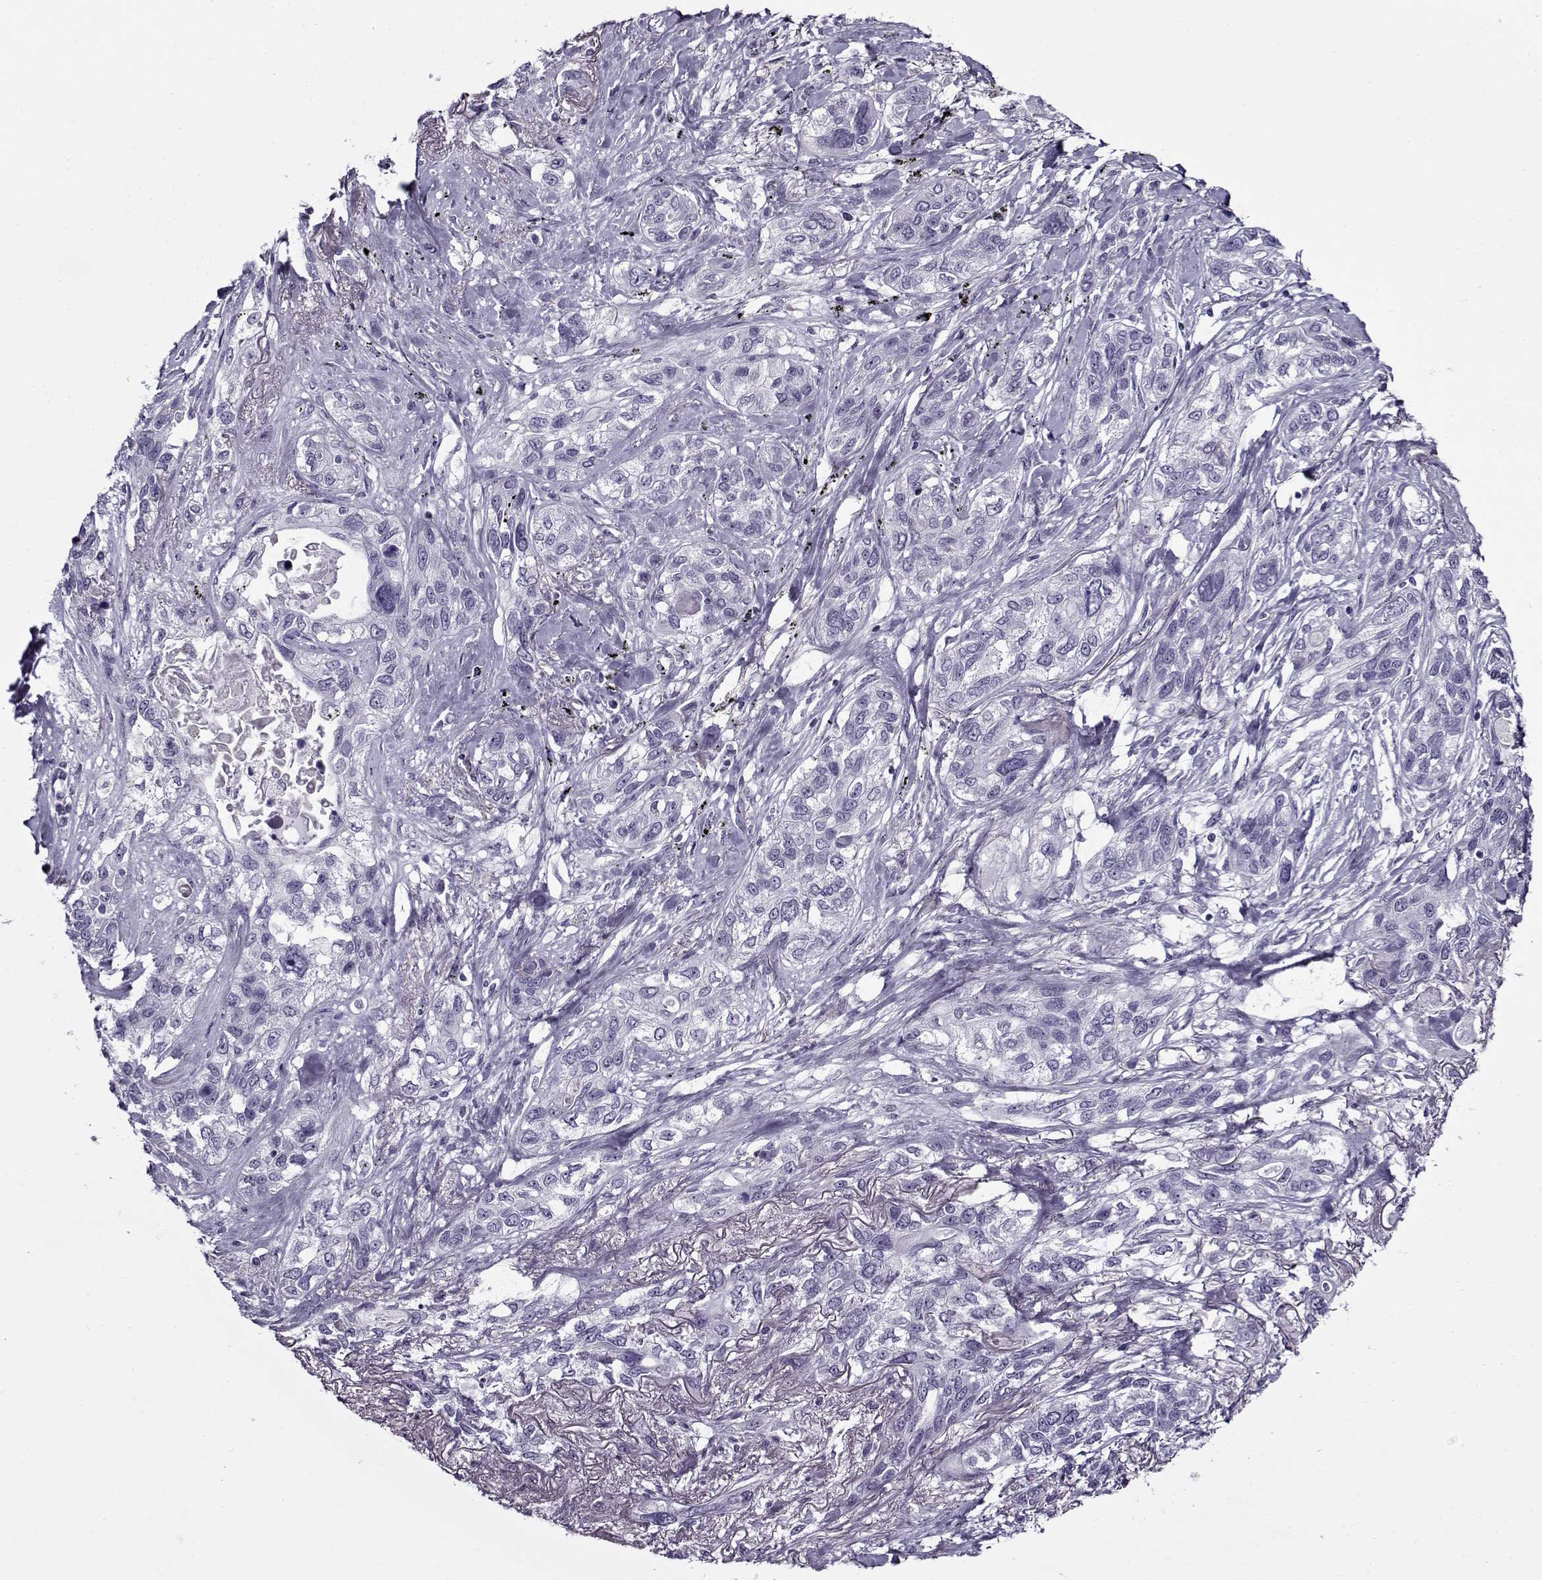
{"staining": {"intensity": "negative", "quantity": "none", "location": "none"}, "tissue": "lung cancer", "cell_type": "Tumor cells", "image_type": "cancer", "snomed": [{"axis": "morphology", "description": "Squamous cell carcinoma, NOS"}, {"axis": "topography", "description": "Lung"}], "caption": "Lung cancer was stained to show a protein in brown. There is no significant positivity in tumor cells.", "gene": "GAGE2A", "patient": {"sex": "female", "age": 70}}